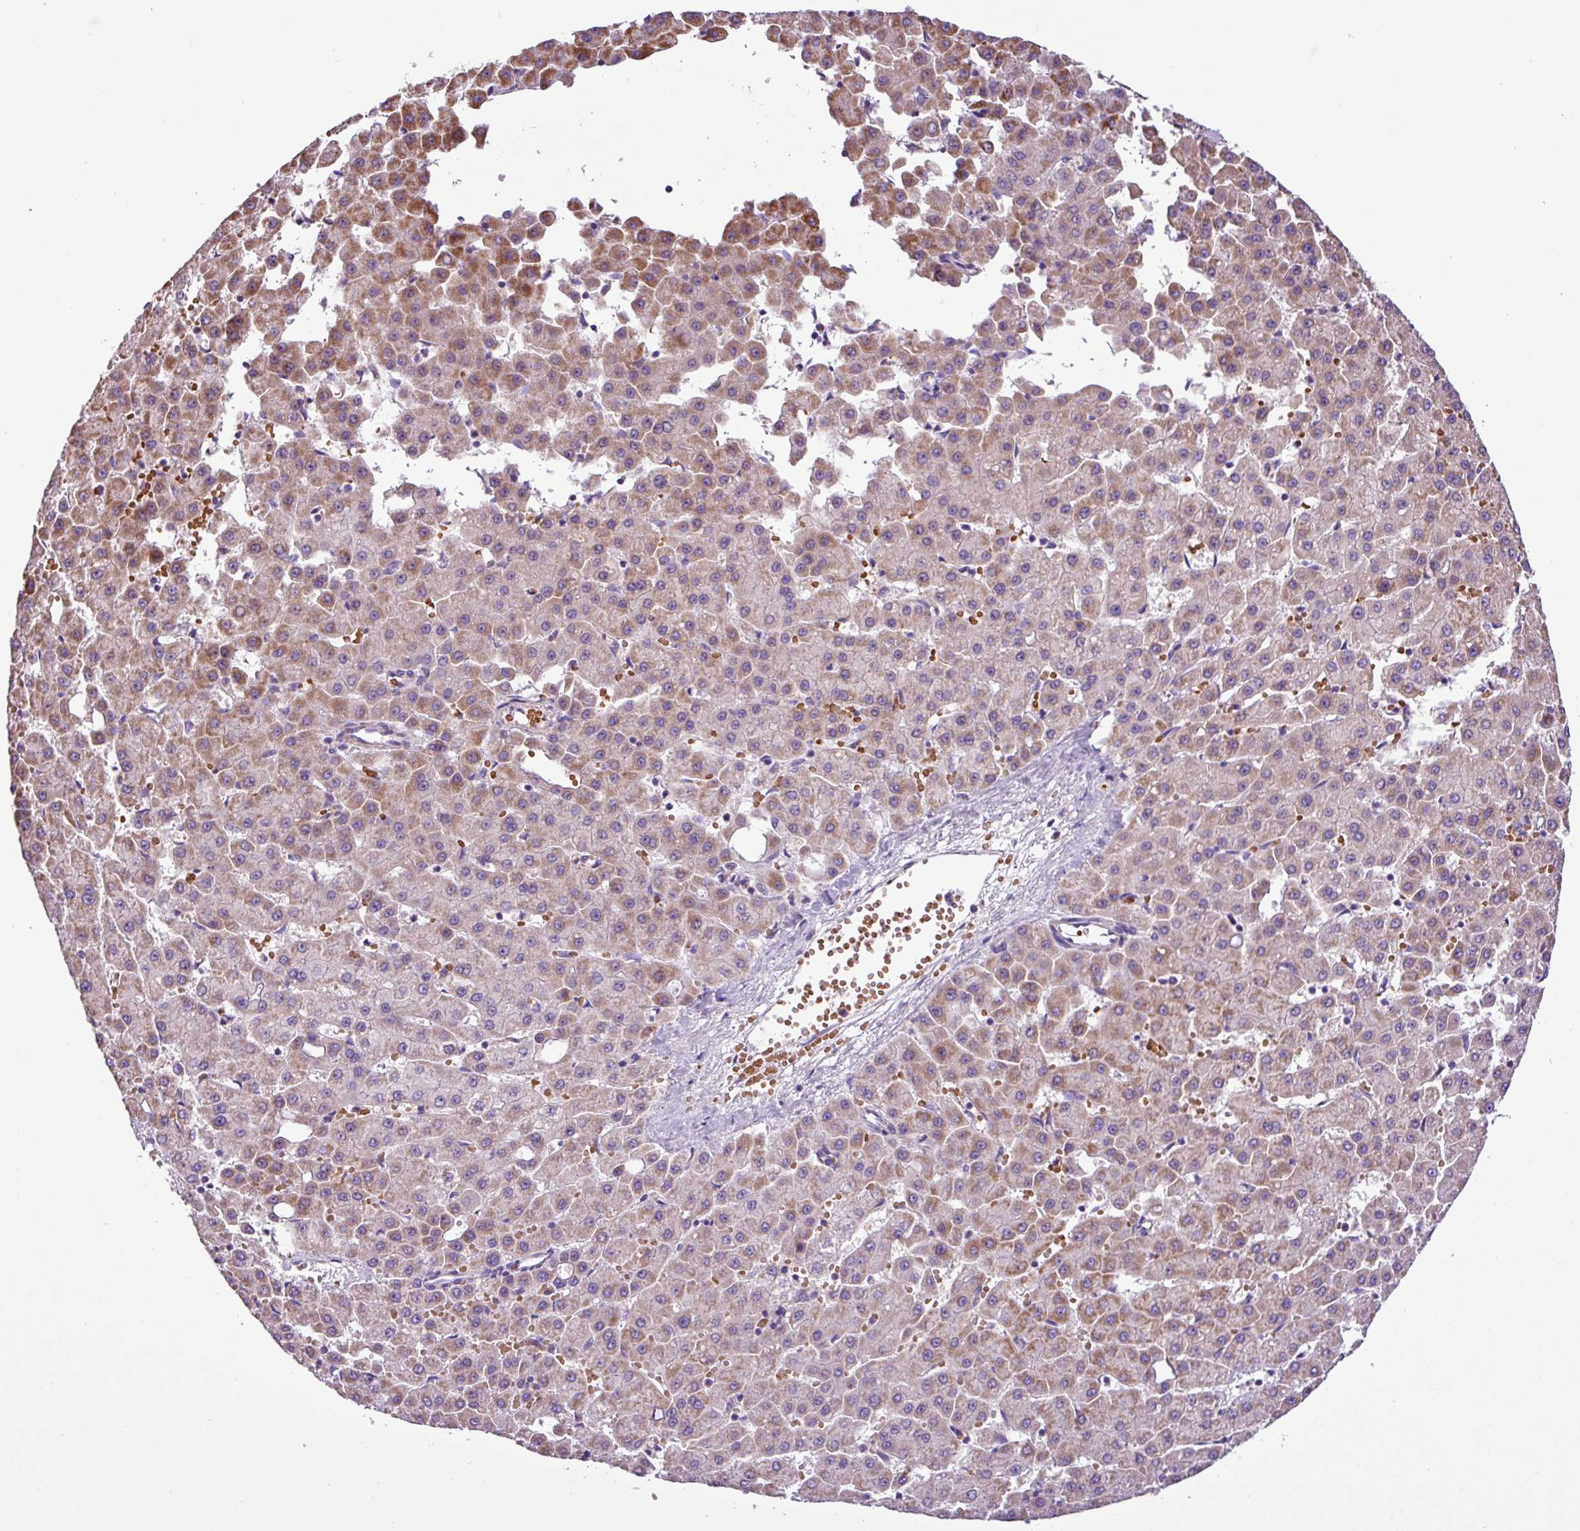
{"staining": {"intensity": "moderate", "quantity": ">75%", "location": "cytoplasmic/membranous"}, "tissue": "liver cancer", "cell_type": "Tumor cells", "image_type": "cancer", "snomed": [{"axis": "morphology", "description": "Carcinoma, Hepatocellular, NOS"}, {"axis": "topography", "description": "Liver"}], "caption": "Liver cancer tissue shows moderate cytoplasmic/membranous staining in about >75% of tumor cells Ihc stains the protein in brown and the nuclei are stained blue.", "gene": "FAM183A", "patient": {"sex": "male", "age": 47}}